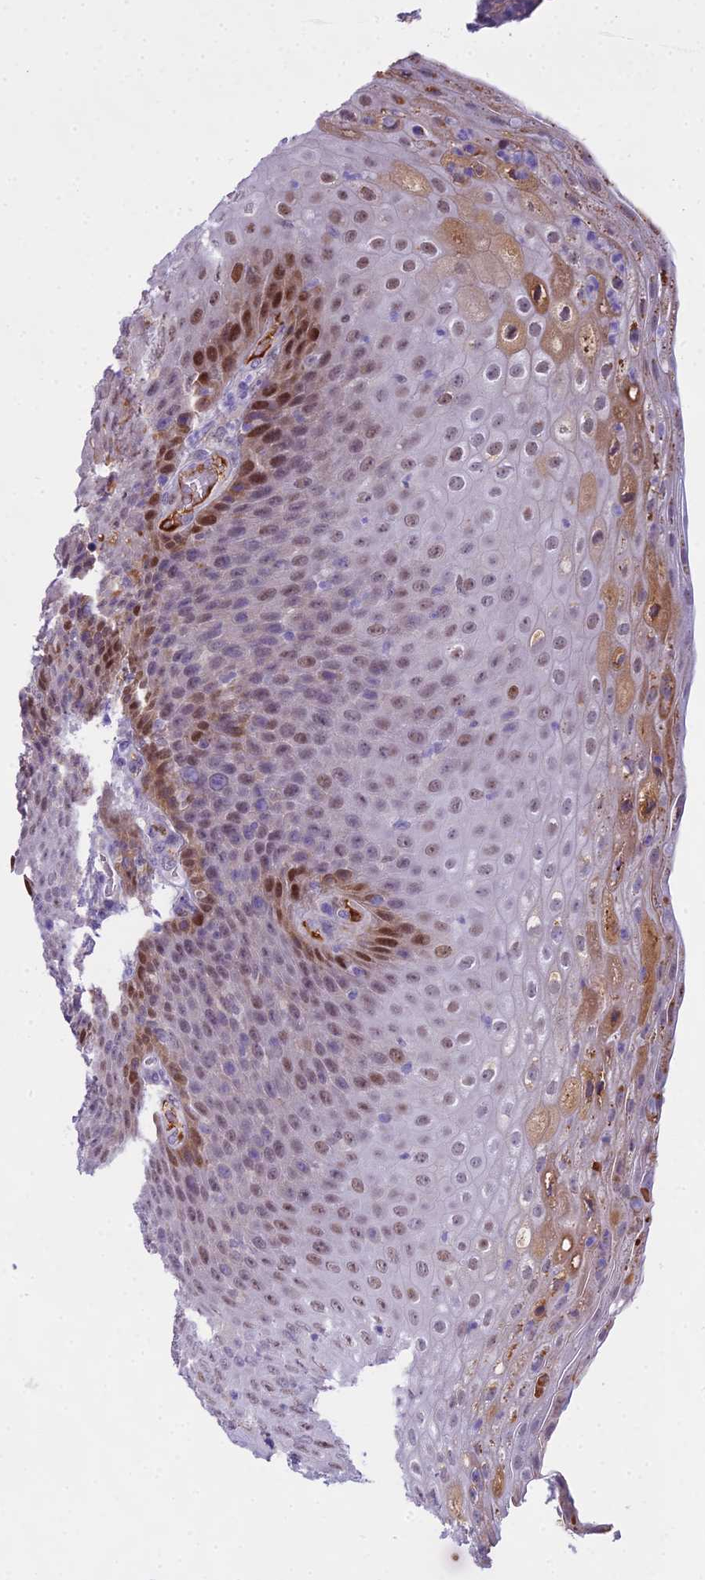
{"staining": {"intensity": "negative", "quantity": "none", "location": "none"}, "tissue": "tonsil", "cell_type": "Germinal center cells", "image_type": "normal", "snomed": [{"axis": "morphology", "description": "Normal tissue, NOS"}, {"axis": "topography", "description": "Tonsil"}], "caption": "This histopathology image is of normal tonsil stained with immunohistochemistry to label a protein in brown with the nuclei are counter-stained blue. There is no expression in germinal center cells. (DAB IHC visualized using brightfield microscopy, high magnification).", "gene": "MAT2A", "patient": {"sex": "male", "age": 17}}